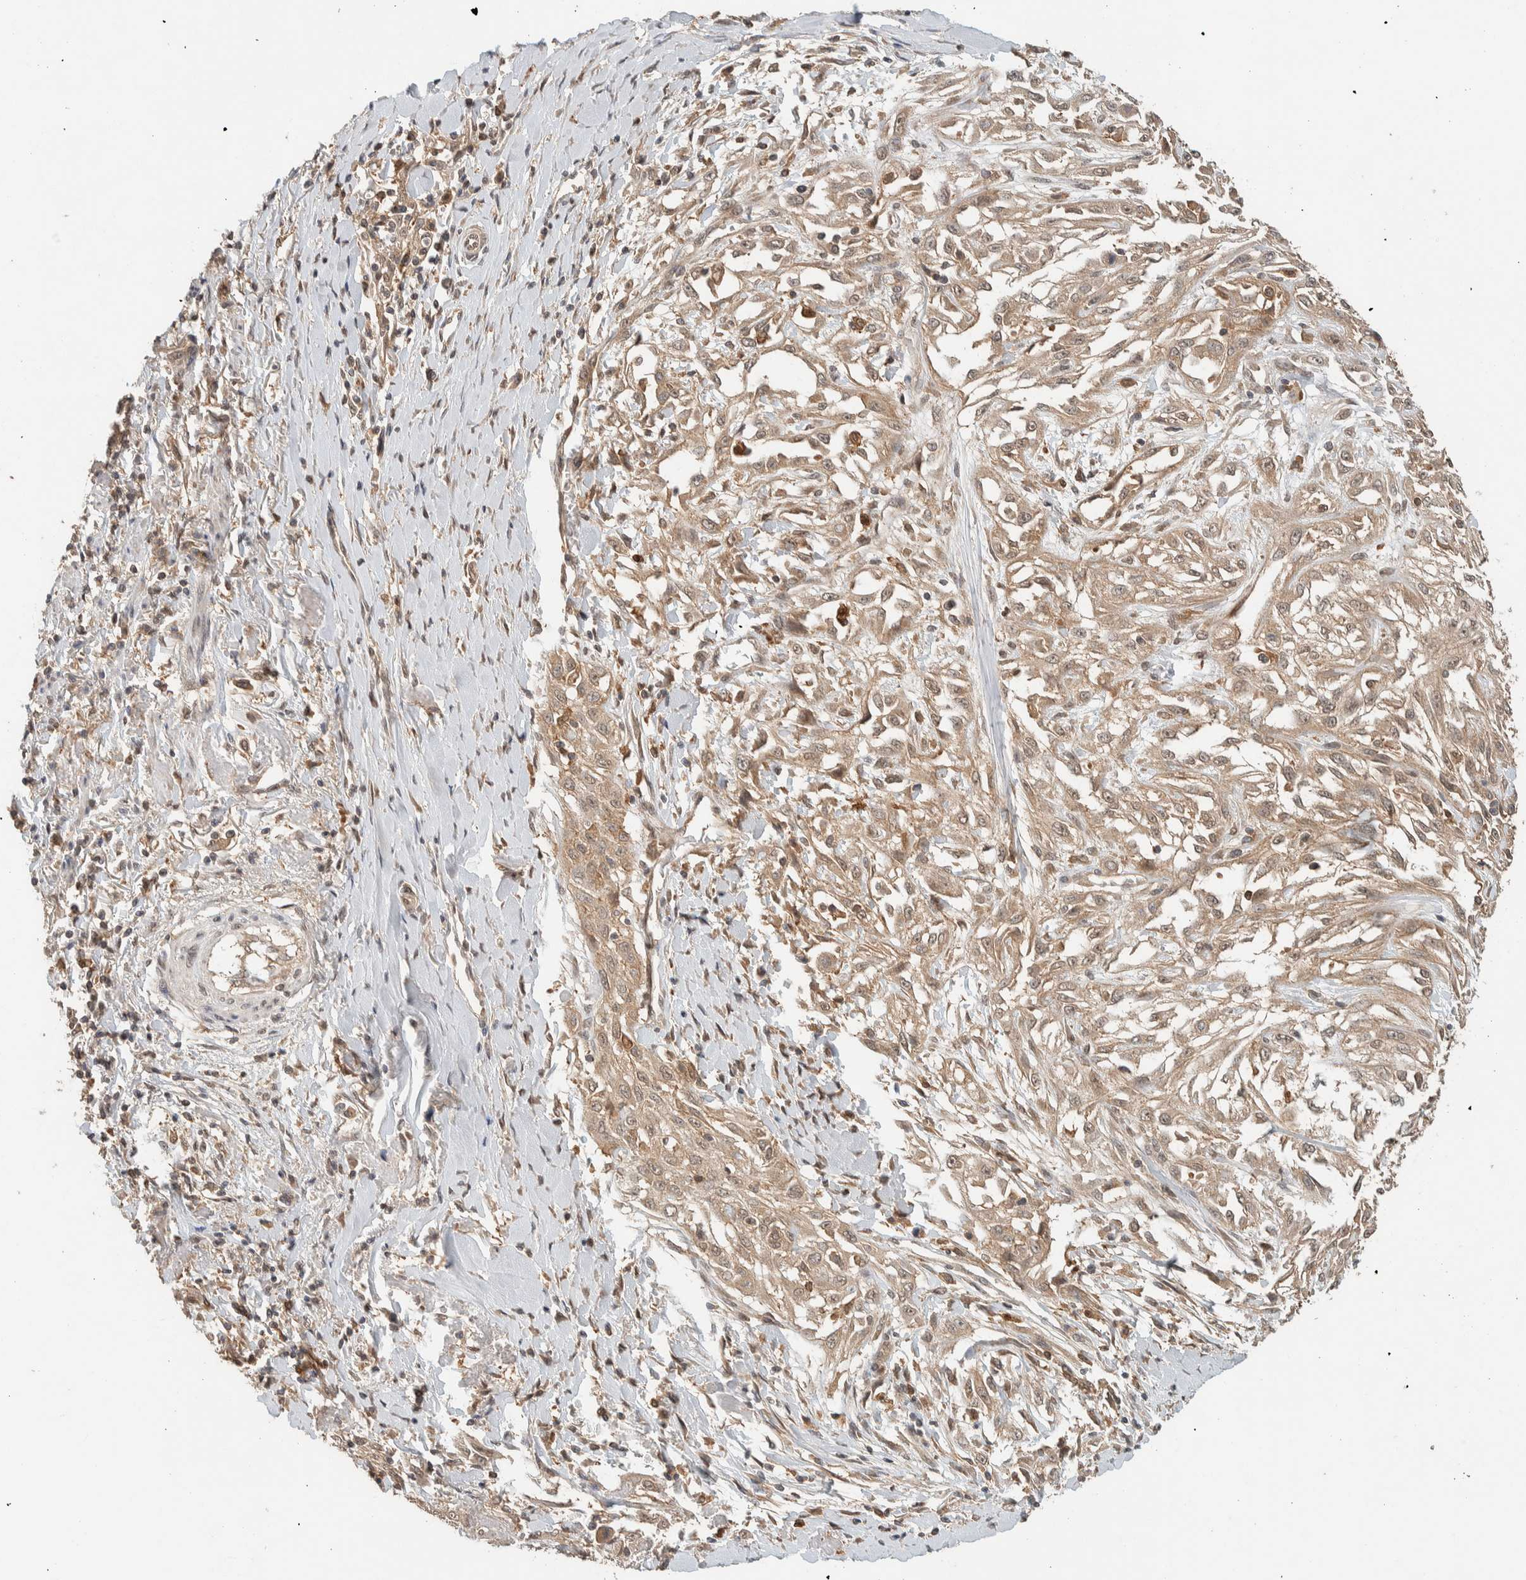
{"staining": {"intensity": "moderate", "quantity": ">75%", "location": "cytoplasmic/membranous,nuclear"}, "tissue": "skin cancer", "cell_type": "Tumor cells", "image_type": "cancer", "snomed": [{"axis": "morphology", "description": "Squamous cell carcinoma, NOS"}, {"axis": "morphology", "description": "Squamous cell carcinoma, metastatic, NOS"}, {"axis": "topography", "description": "Skin"}, {"axis": "topography", "description": "Lymph node"}], "caption": "Protein expression analysis of human skin cancer reveals moderate cytoplasmic/membranous and nuclear expression in approximately >75% of tumor cells. (DAB (3,3'-diaminobenzidine) = brown stain, brightfield microscopy at high magnification).", "gene": "ZNF567", "patient": {"sex": "male", "age": 75}}